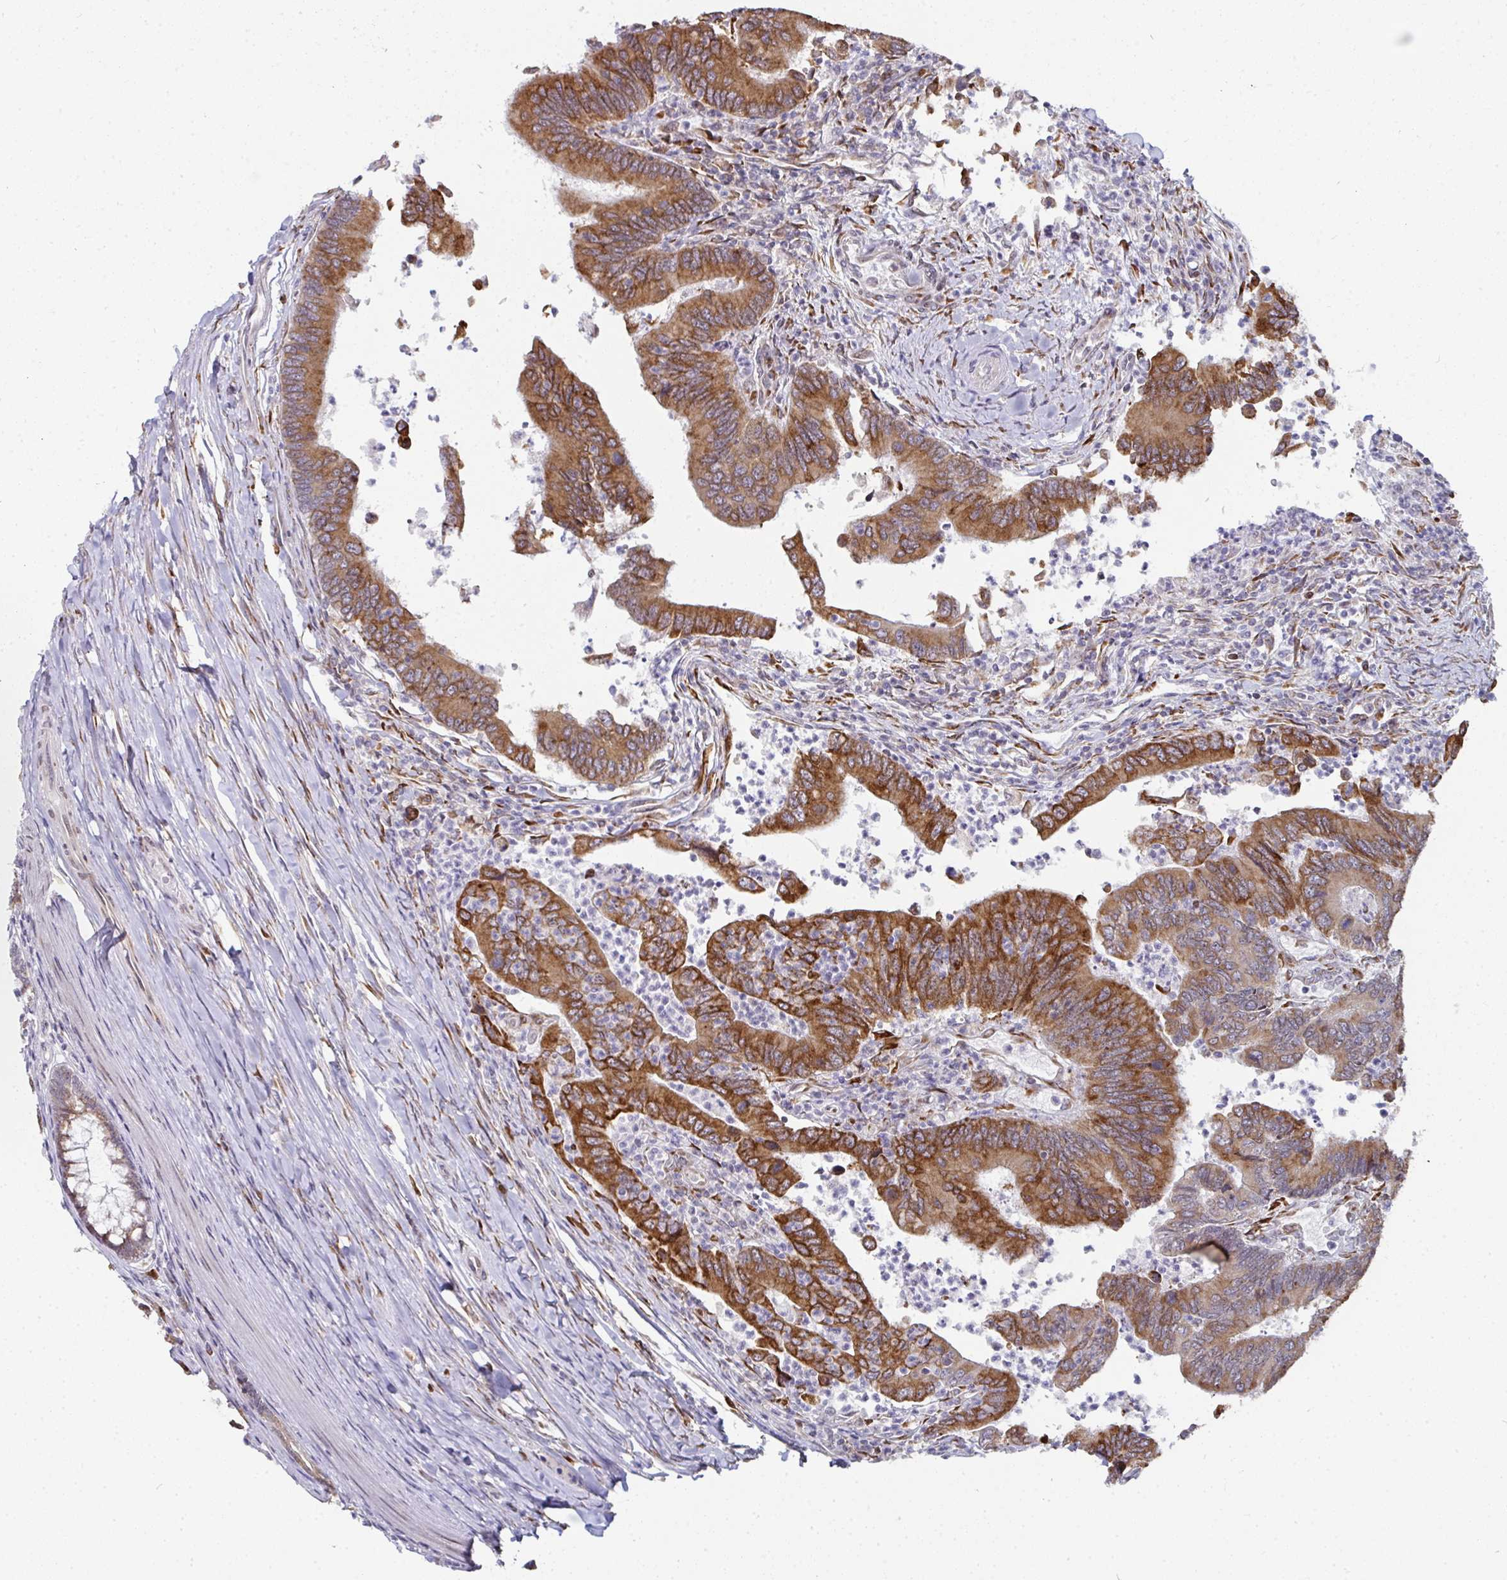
{"staining": {"intensity": "moderate", "quantity": "25%-75%", "location": "cytoplasmic/membranous"}, "tissue": "colorectal cancer", "cell_type": "Tumor cells", "image_type": "cancer", "snomed": [{"axis": "morphology", "description": "Adenocarcinoma, NOS"}, {"axis": "topography", "description": "Colon"}], "caption": "Protein positivity by immunohistochemistry (IHC) demonstrates moderate cytoplasmic/membranous staining in about 25%-75% of tumor cells in colorectal cancer (adenocarcinoma). The staining was performed using DAB to visualize the protein expression in brown, while the nuclei were stained in blue with hematoxylin (Magnification: 20x).", "gene": "APOLD1", "patient": {"sex": "female", "age": 67}}